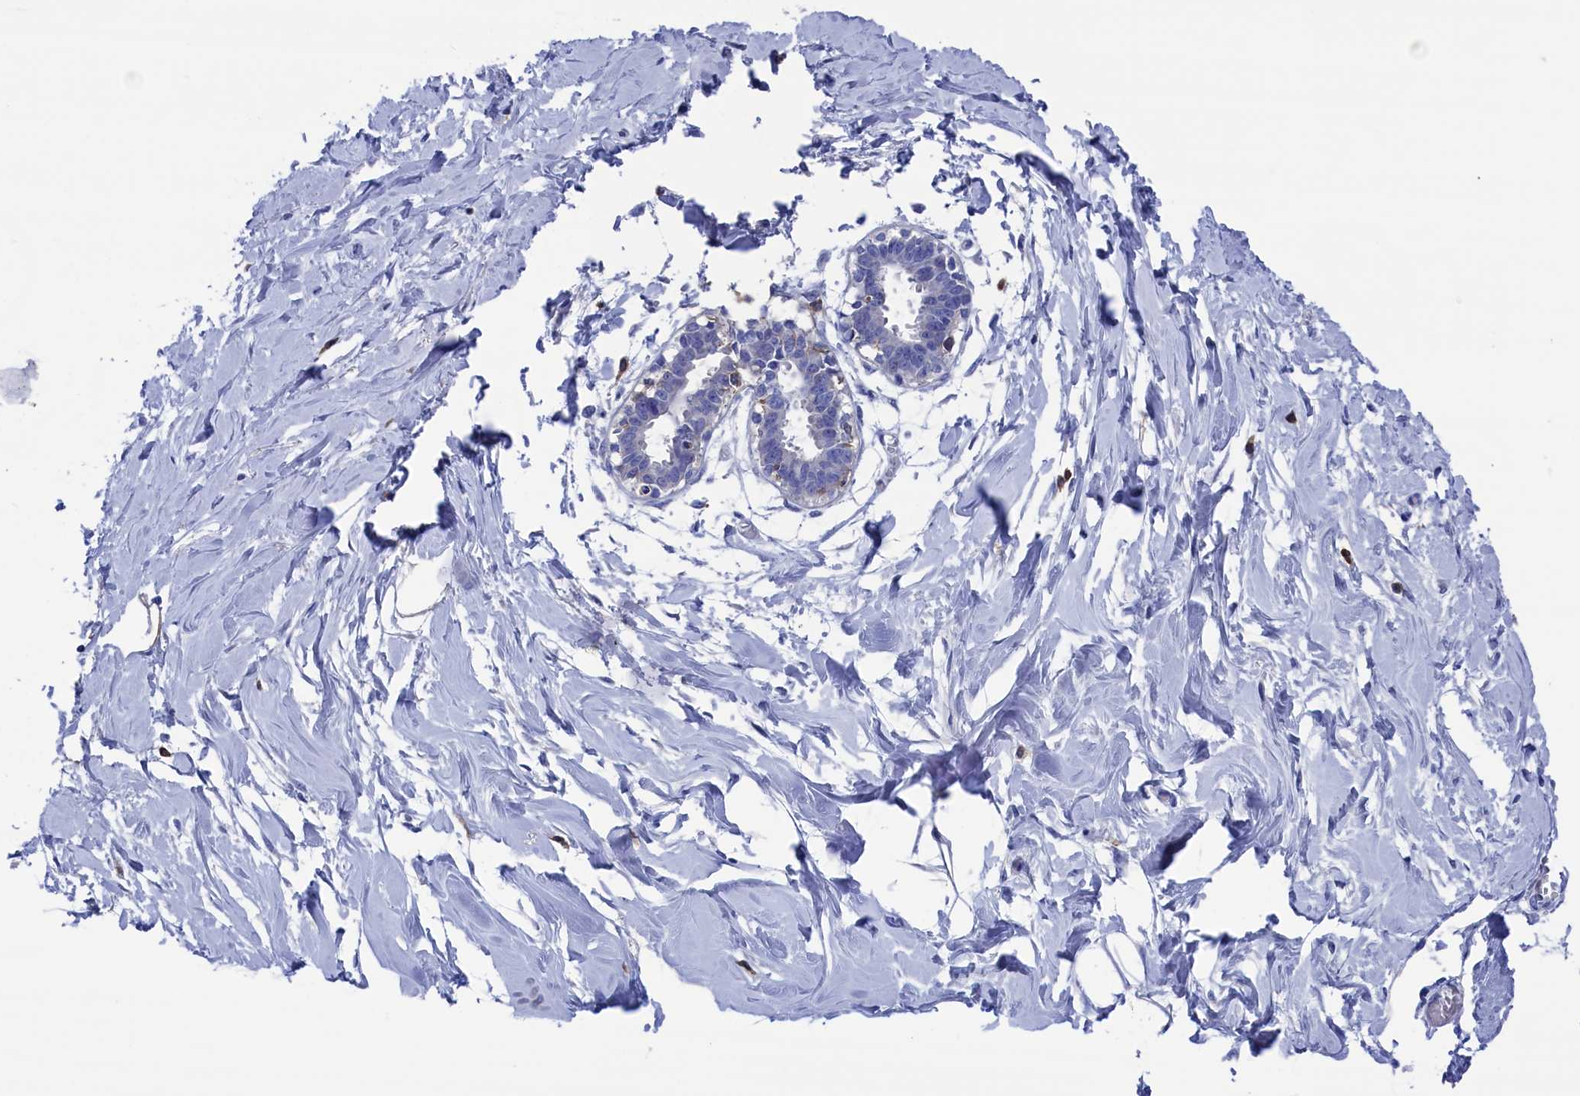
{"staining": {"intensity": "negative", "quantity": "none", "location": "none"}, "tissue": "breast", "cell_type": "Adipocytes", "image_type": "normal", "snomed": [{"axis": "morphology", "description": "Normal tissue, NOS"}, {"axis": "topography", "description": "Breast"}], "caption": "A high-resolution photomicrograph shows immunohistochemistry staining of unremarkable breast, which shows no significant expression in adipocytes. Nuclei are stained in blue.", "gene": "TYROBP", "patient": {"sex": "female", "age": 27}}